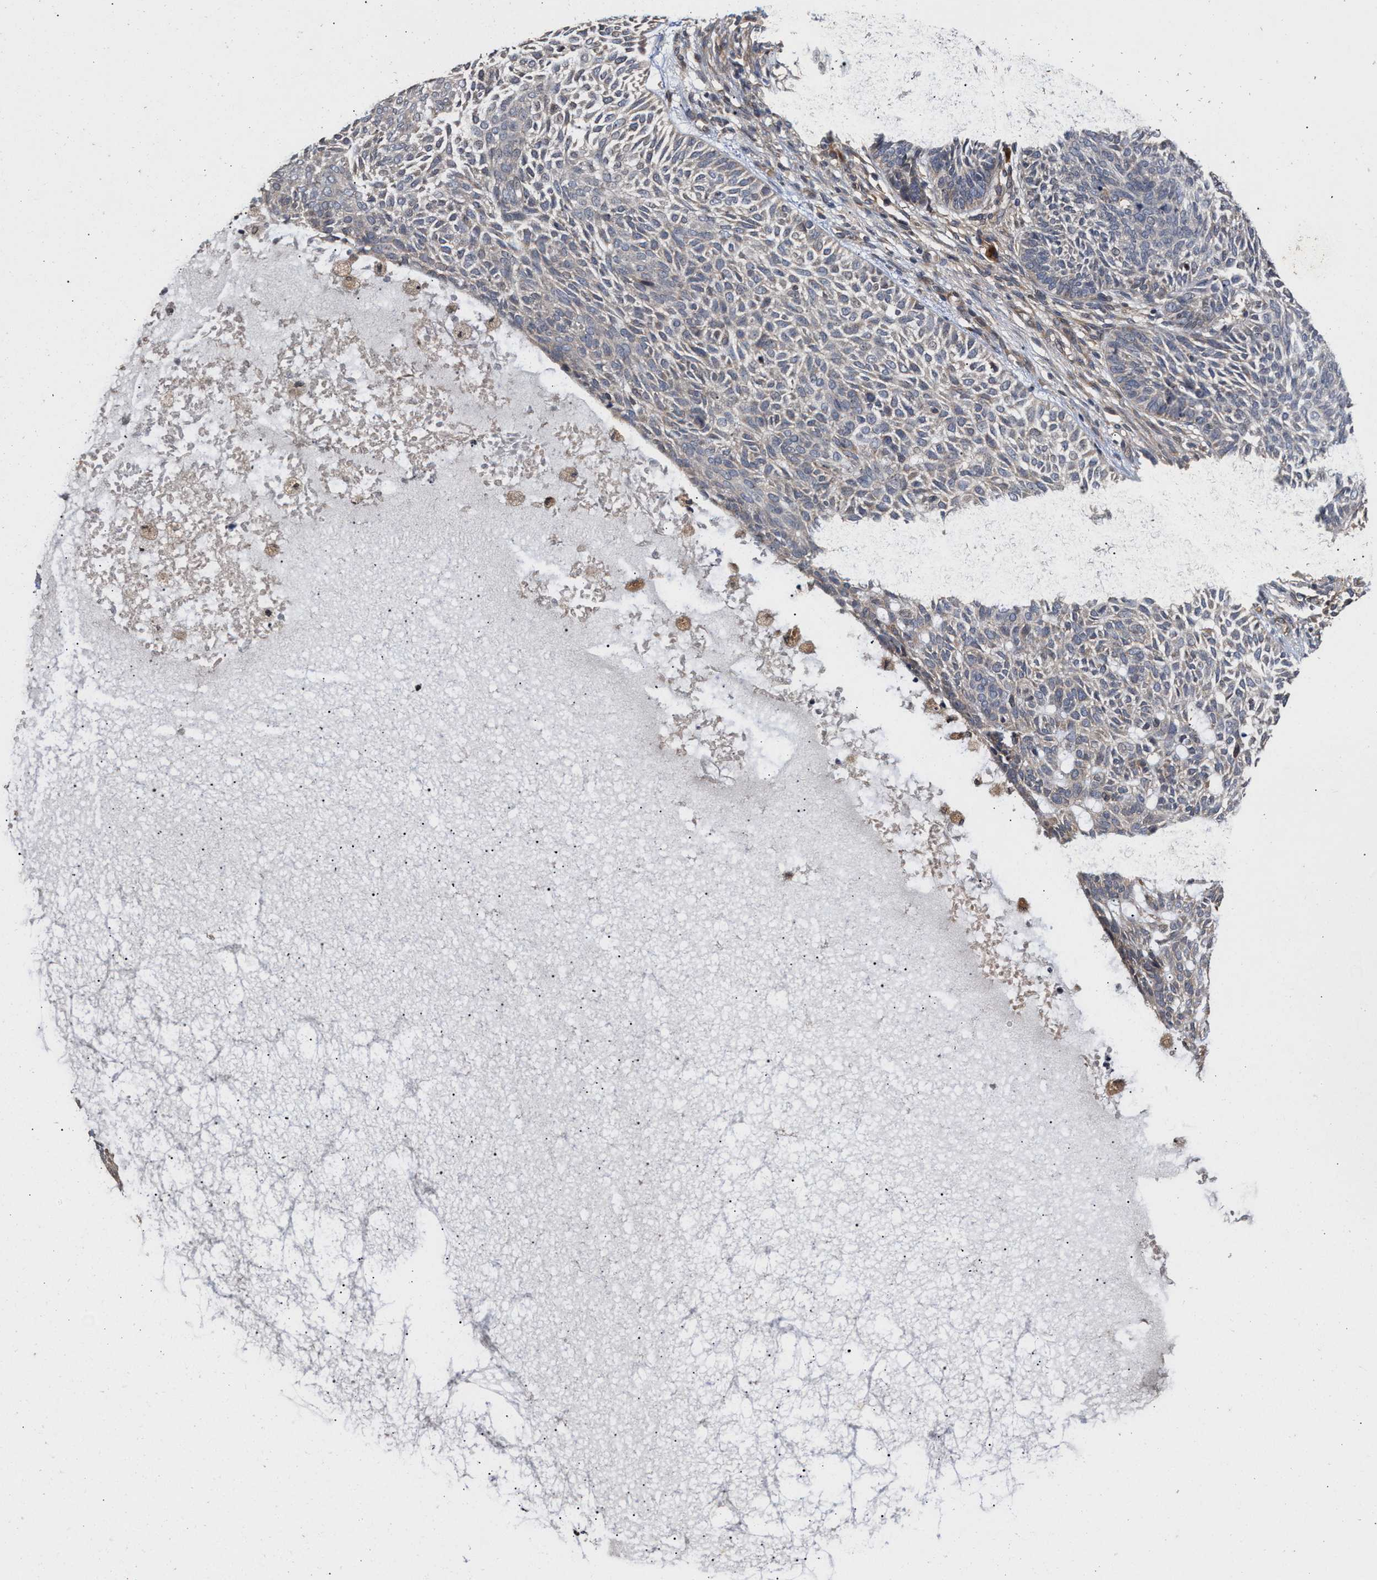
{"staining": {"intensity": "weak", "quantity": "25%-75%", "location": "cytoplasmic/membranous"}, "tissue": "skin cancer", "cell_type": "Tumor cells", "image_type": "cancer", "snomed": [{"axis": "morphology", "description": "Basal cell carcinoma"}, {"axis": "topography", "description": "Skin"}], "caption": "Human basal cell carcinoma (skin) stained for a protein (brown) shows weak cytoplasmic/membranous positive positivity in approximately 25%-75% of tumor cells.", "gene": "SAR1A", "patient": {"sex": "male", "age": 87}}